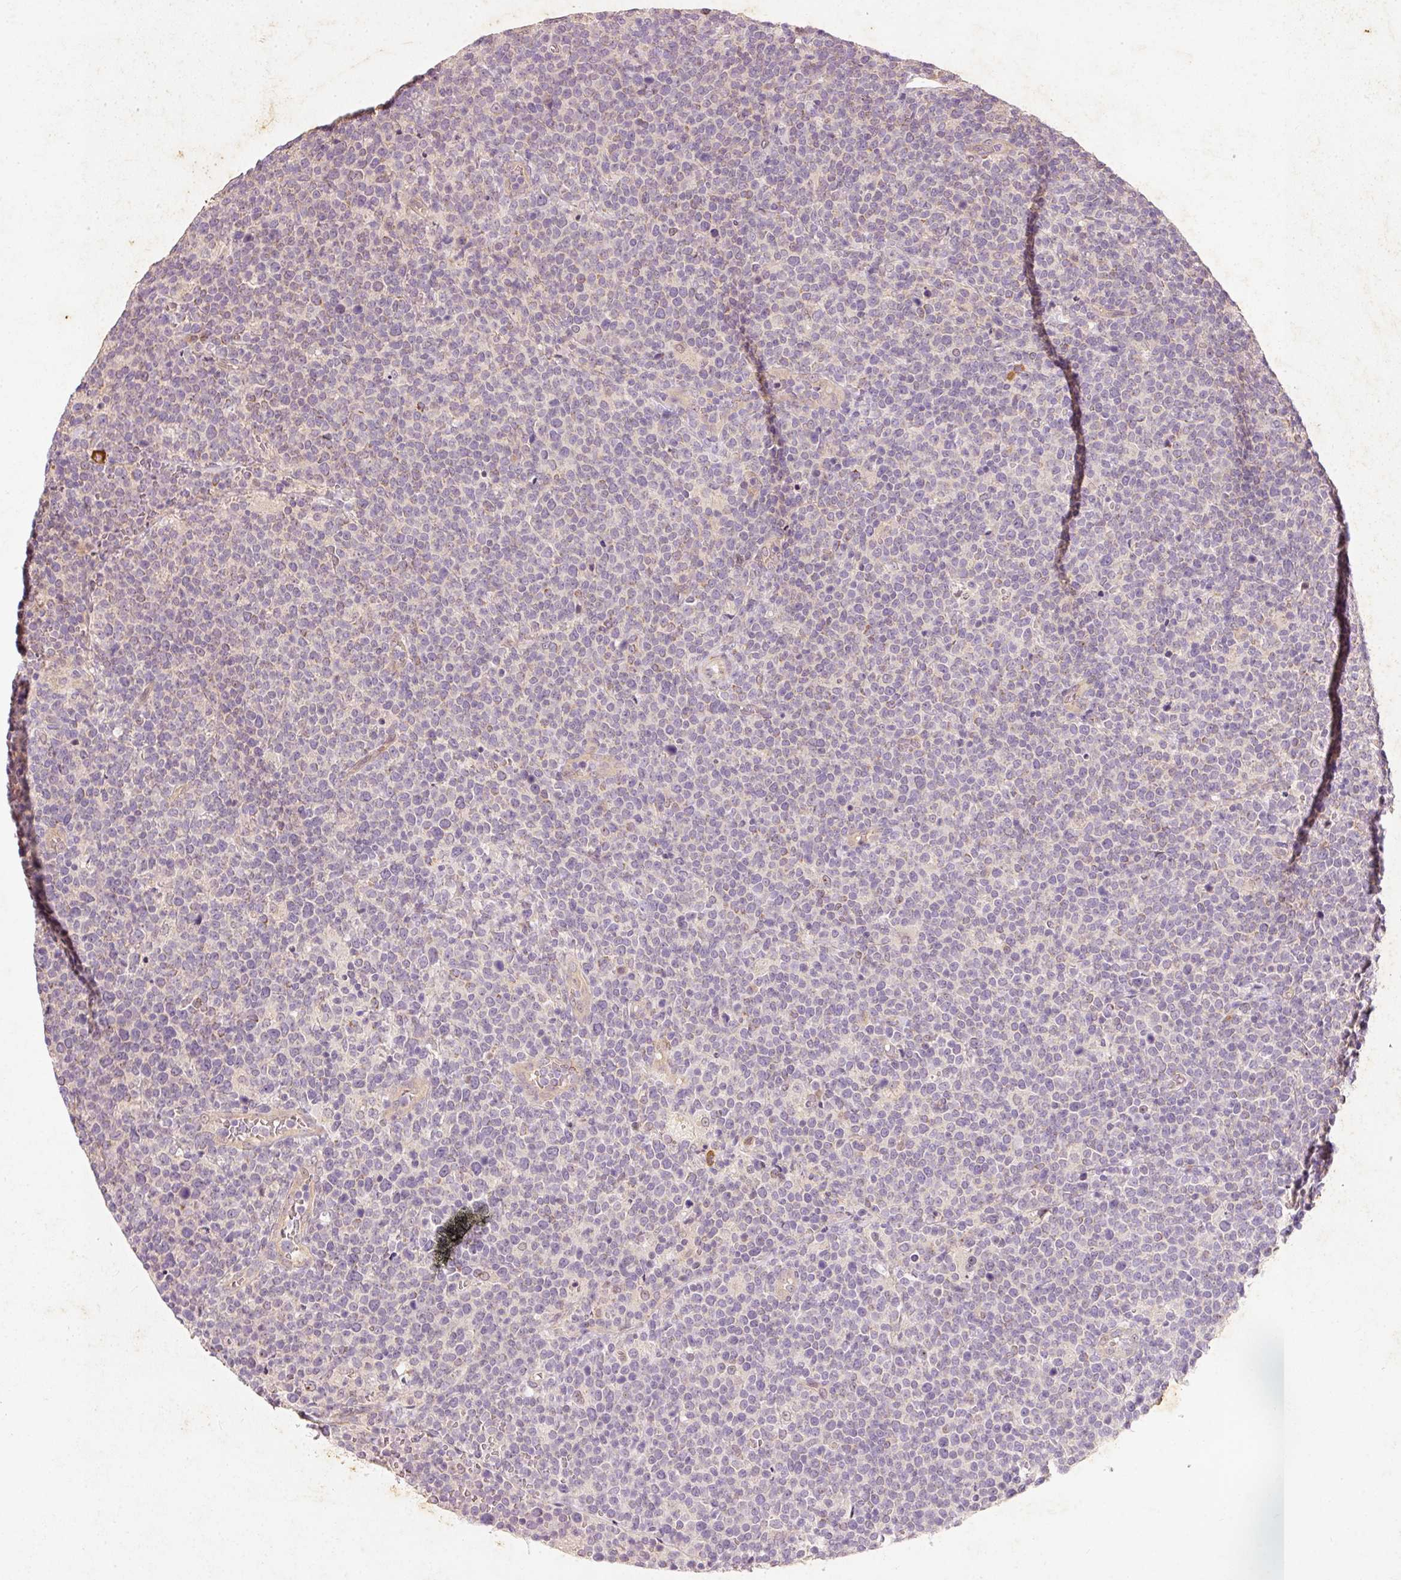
{"staining": {"intensity": "negative", "quantity": "none", "location": "none"}, "tissue": "lymphoma", "cell_type": "Tumor cells", "image_type": "cancer", "snomed": [{"axis": "morphology", "description": "Malignant lymphoma, non-Hodgkin's type, High grade"}, {"axis": "topography", "description": "Lymph node"}], "caption": "This is a image of immunohistochemistry staining of high-grade malignant lymphoma, non-Hodgkin's type, which shows no positivity in tumor cells. Brightfield microscopy of IHC stained with DAB (3,3'-diaminobenzidine) (brown) and hematoxylin (blue), captured at high magnification.", "gene": "RGL2", "patient": {"sex": "male", "age": 61}}